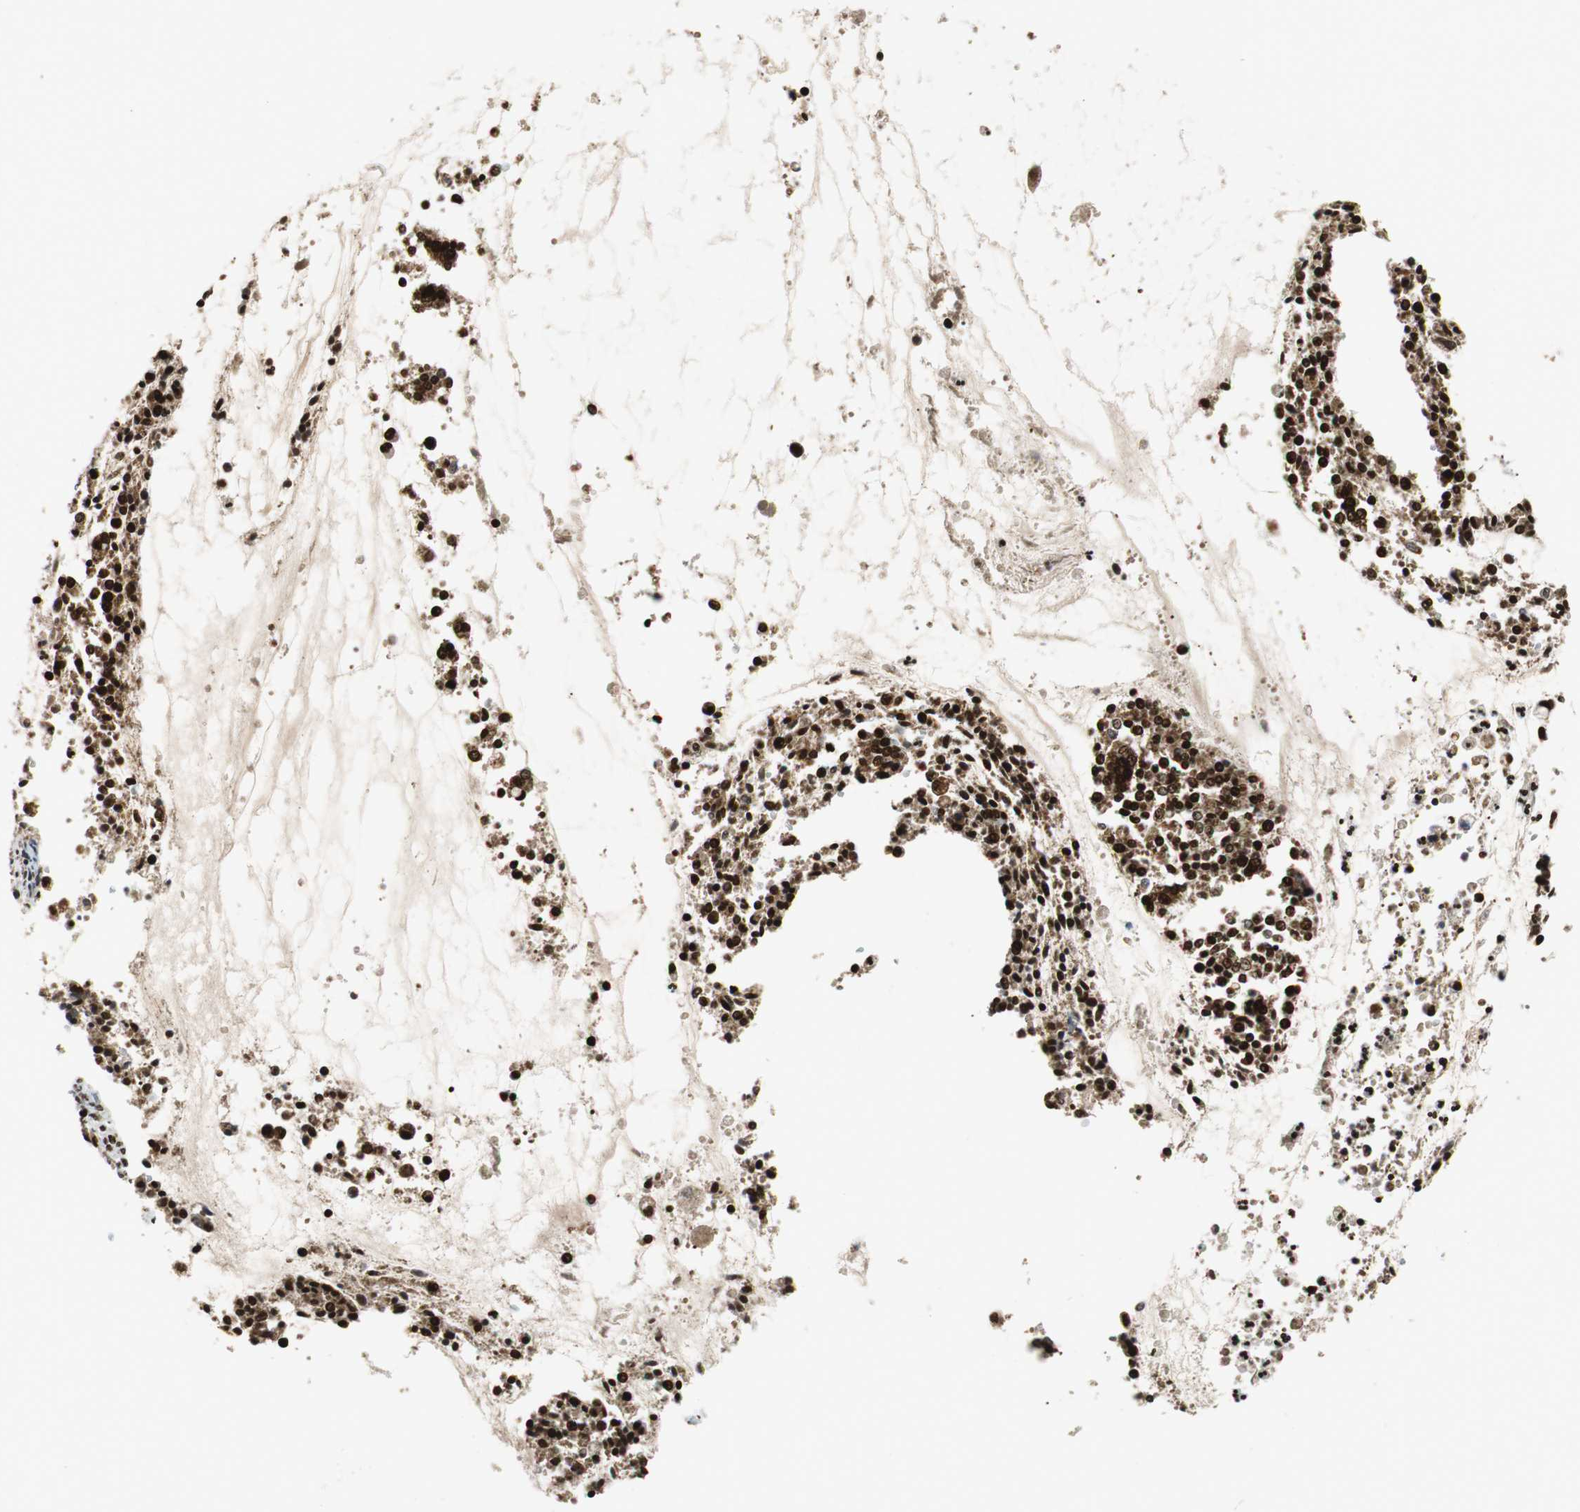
{"staining": {"intensity": "strong", "quantity": ">75%", "location": "nuclear"}, "tissue": "cervical cancer", "cell_type": "Tumor cells", "image_type": "cancer", "snomed": [{"axis": "morphology", "description": "Adenocarcinoma, NOS"}, {"axis": "topography", "description": "Cervix"}], "caption": "Immunohistochemical staining of human cervical cancer reveals high levels of strong nuclear staining in approximately >75% of tumor cells.", "gene": "HDAC1", "patient": {"sex": "female", "age": 44}}